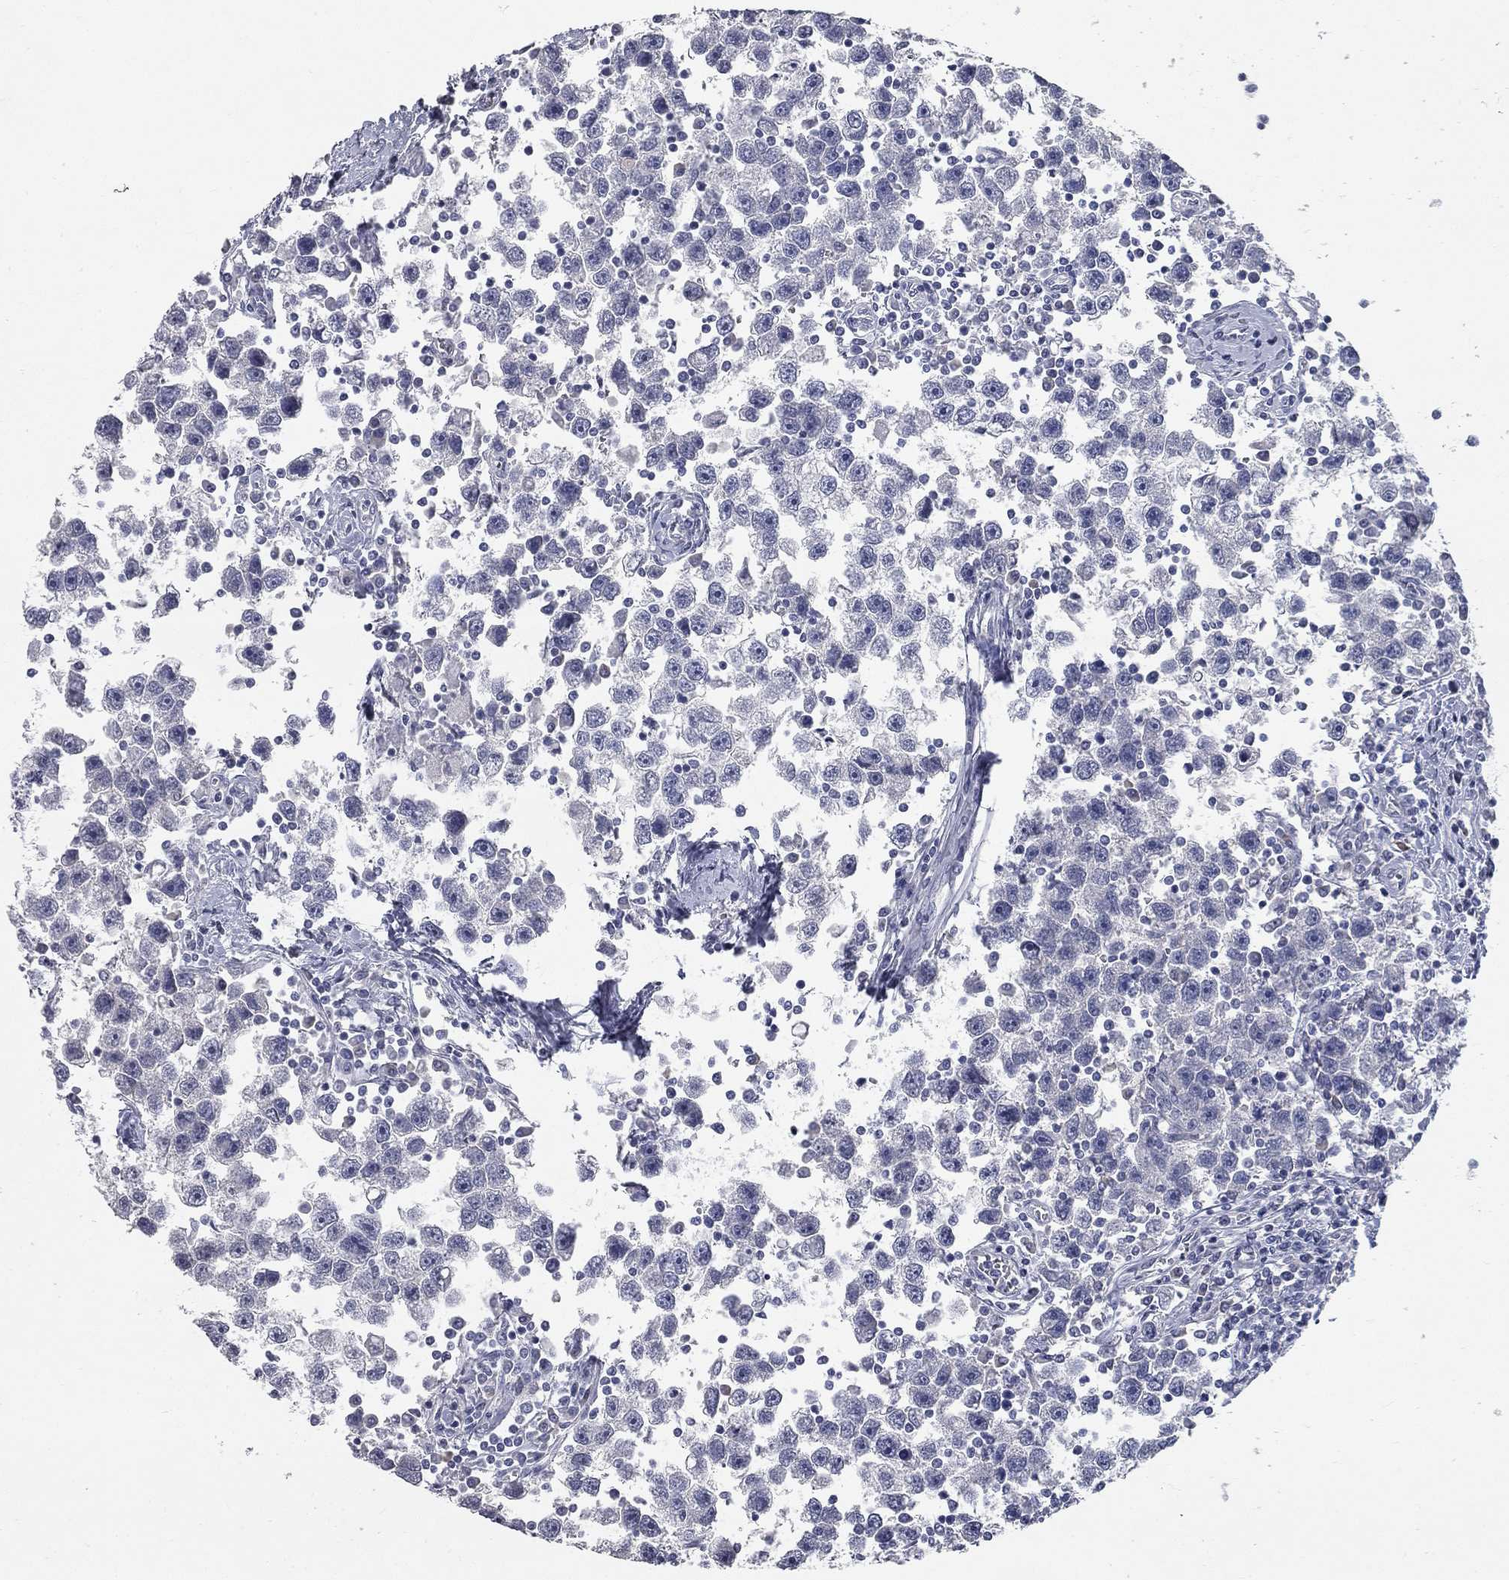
{"staining": {"intensity": "negative", "quantity": "none", "location": "none"}, "tissue": "testis cancer", "cell_type": "Tumor cells", "image_type": "cancer", "snomed": [{"axis": "morphology", "description": "Seminoma, NOS"}, {"axis": "topography", "description": "Testis"}], "caption": "DAB (3,3'-diaminobenzidine) immunohistochemical staining of human testis cancer (seminoma) exhibits no significant positivity in tumor cells. (DAB IHC with hematoxylin counter stain).", "gene": "SYT12", "patient": {"sex": "male", "age": 30}}